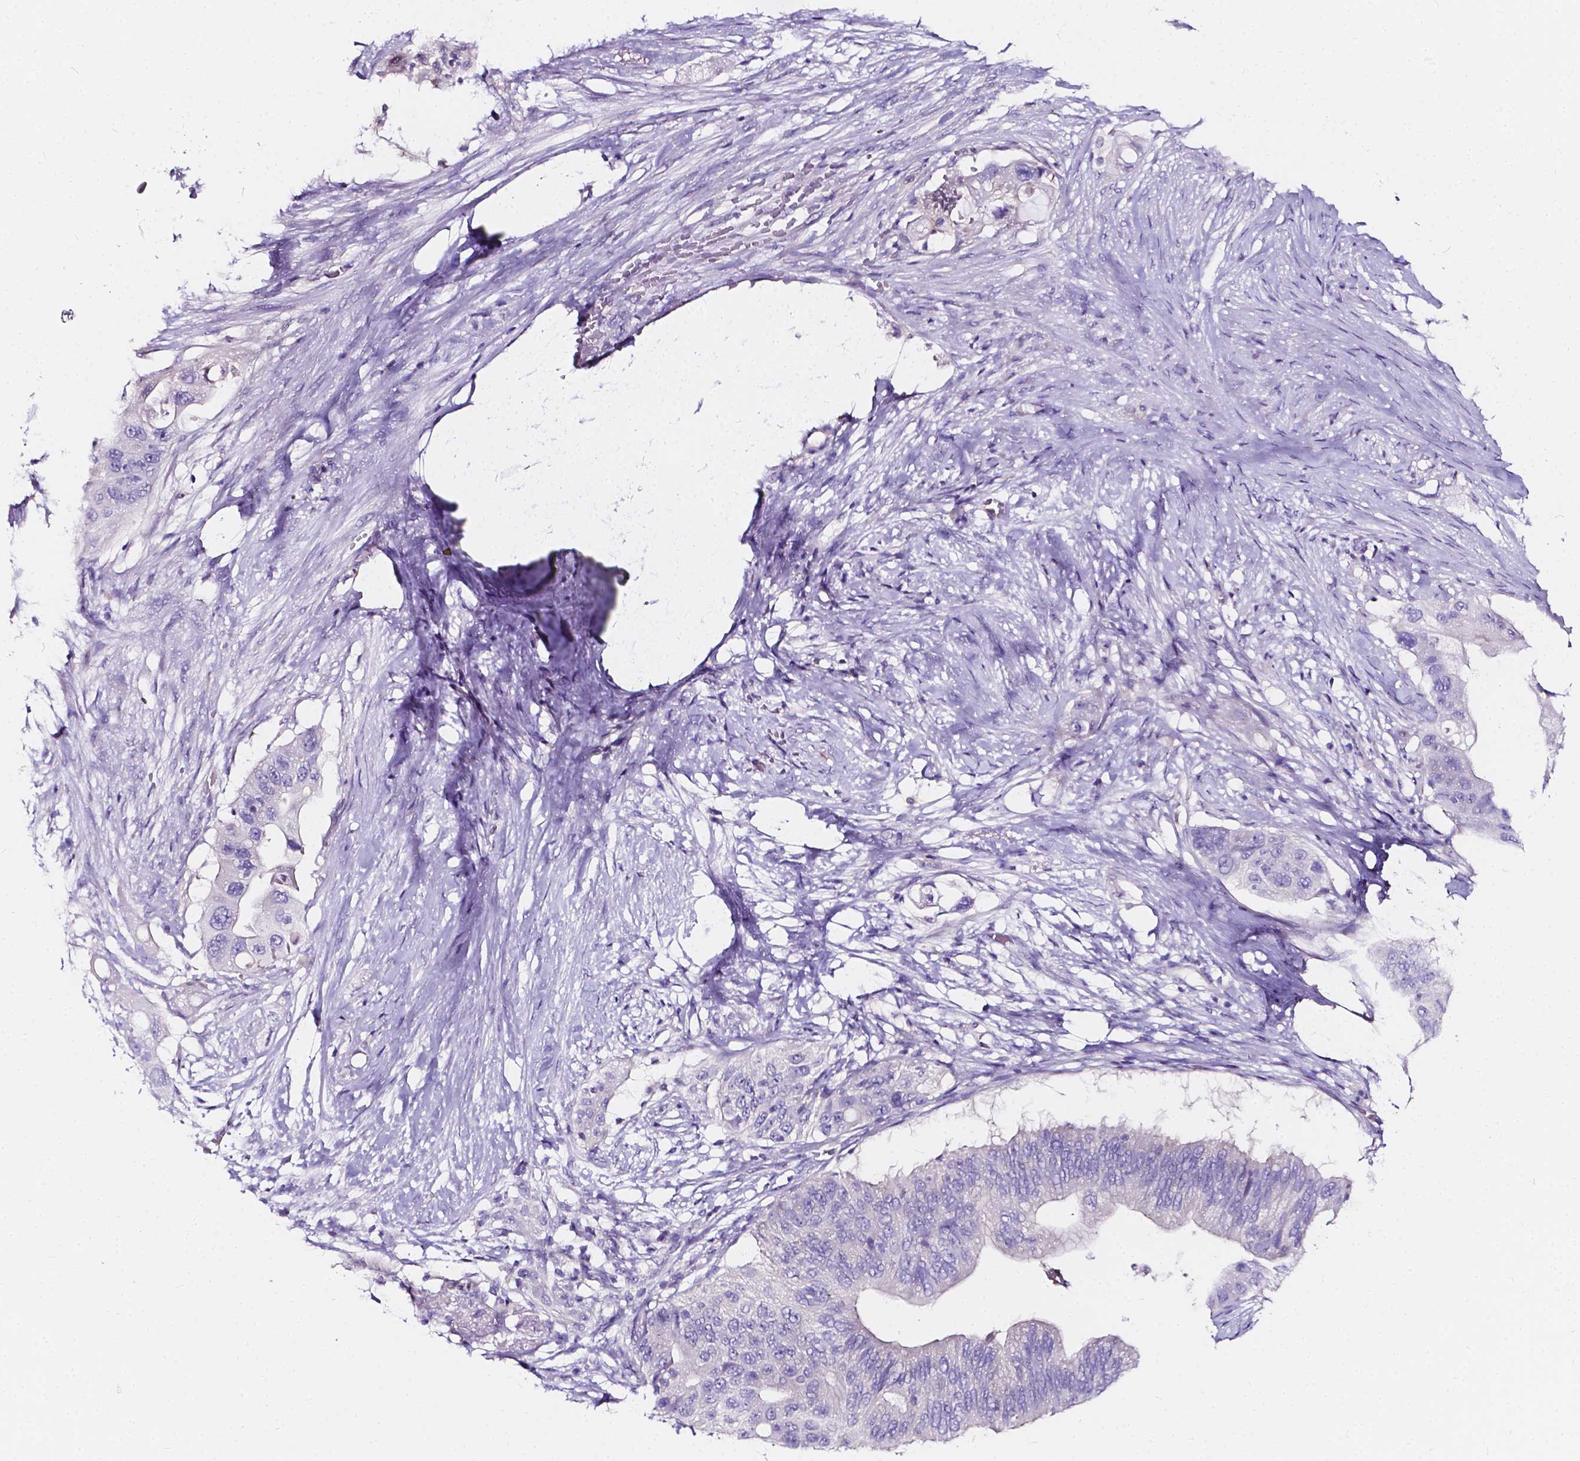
{"staining": {"intensity": "negative", "quantity": "none", "location": "none"}, "tissue": "pancreatic cancer", "cell_type": "Tumor cells", "image_type": "cancer", "snomed": [{"axis": "morphology", "description": "Adenocarcinoma, NOS"}, {"axis": "topography", "description": "Pancreas"}], "caption": "This is a histopathology image of IHC staining of pancreatic cancer, which shows no positivity in tumor cells. (IHC, brightfield microscopy, high magnification).", "gene": "CLSTN2", "patient": {"sex": "female", "age": 72}}